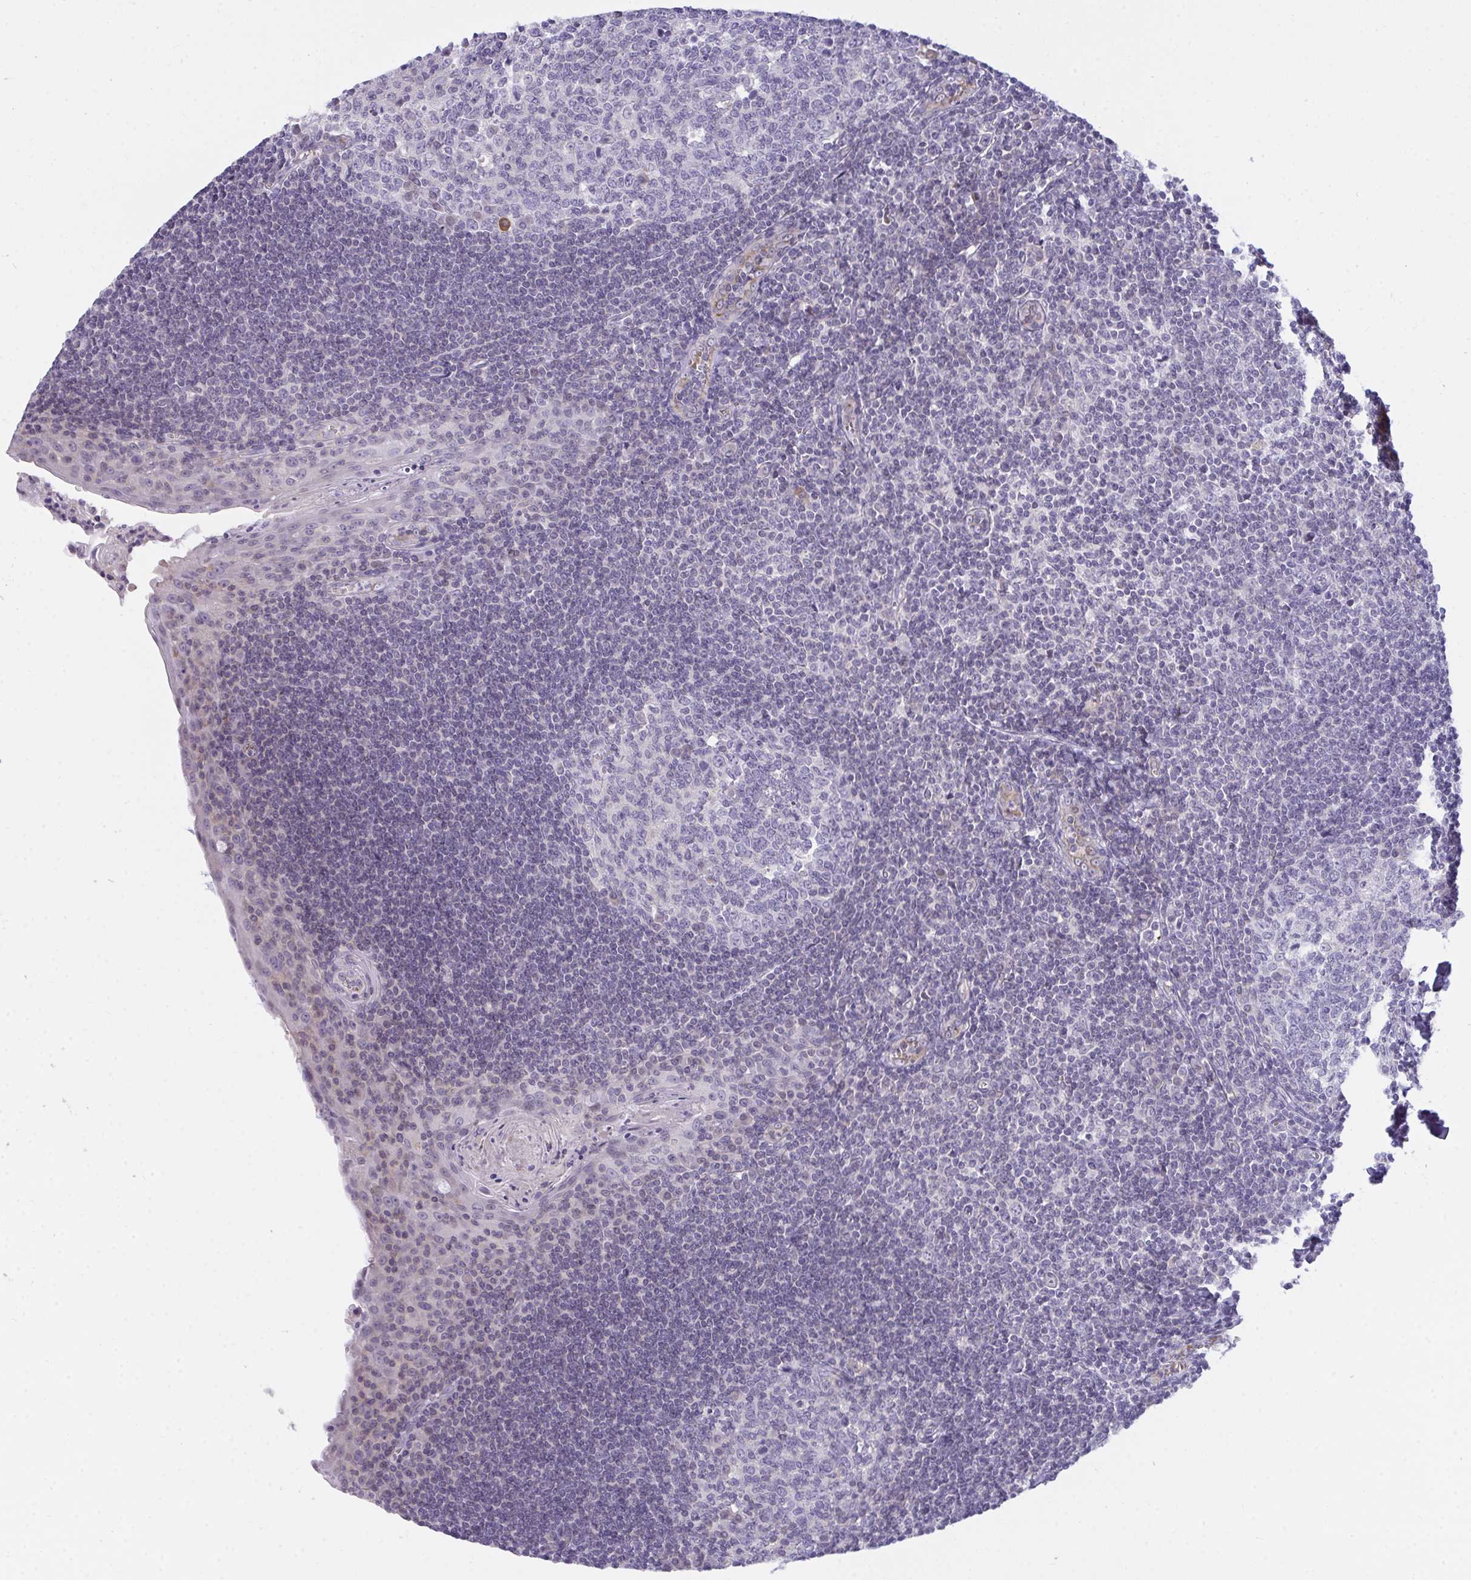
{"staining": {"intensity": "negative", "quantity": "none", "location": "none"}, "tissue": "tonsil", "cell_type": "Germinal center cells", "image_type": "normal", "snomed": [{"axis": "morphology", "description": "Normal tissue, NOS"}, {"axis": "topography", "description": "Tonsil"}], "caption": "This histopathology image is of normal tonsil stained with immunohistochemistry to label a protein in brown with the nuclei are counter-stained blue. There is no expression in germinal center cells. The staining is performed using DAB (3,3'-diaminobenzidine) brown chromogen with nuclei counter-stained in using hematoxylin.", "gene": "SEMA6B", "patient": {"sex": "male", "age": 27}}